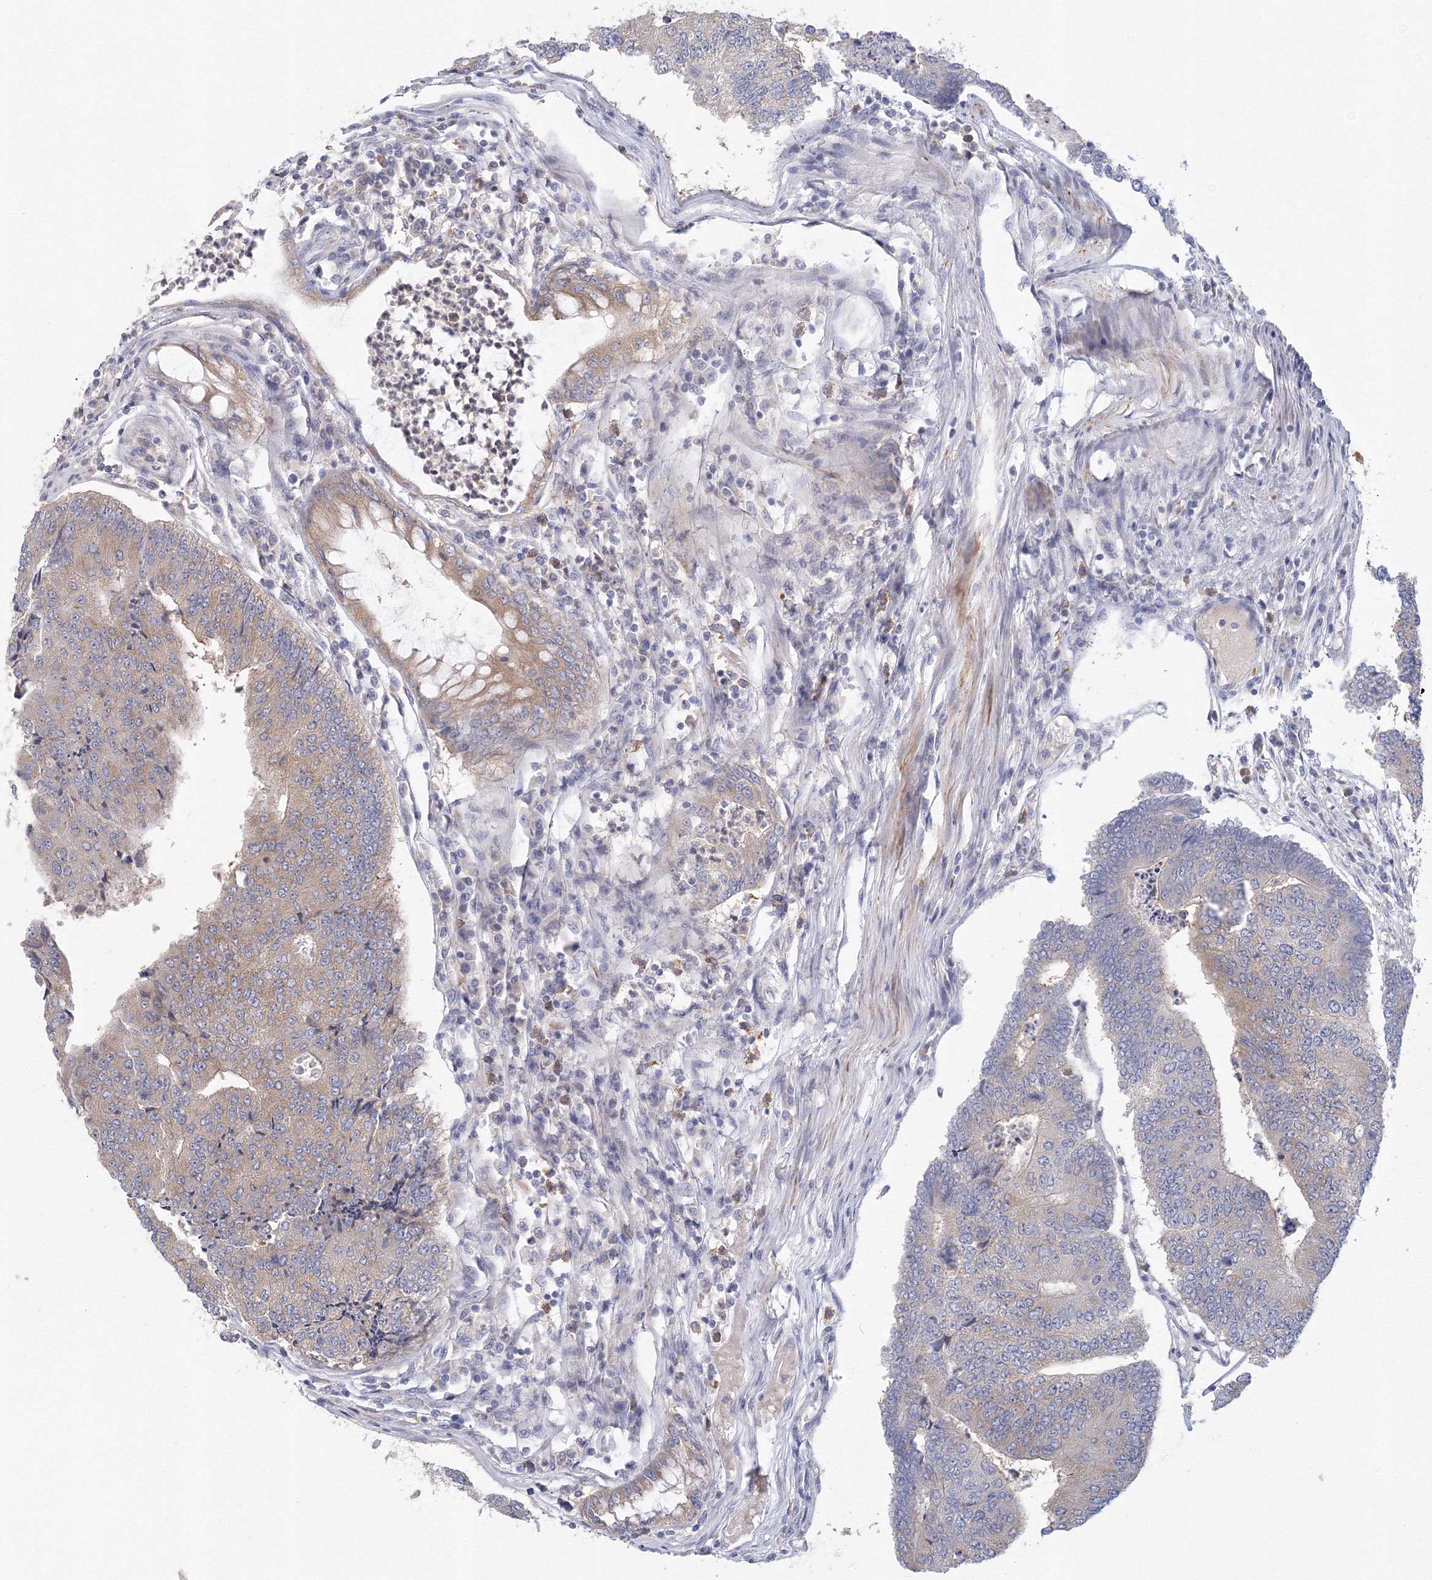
{"staining": {"intensity": "weak", "quantity": "<25%", "location": "cytoplasmic/membranous"}, "tissue": "colorectal cancer", "cell_type": "Tumor cells", "image_type": "cancer", "snomed": [{"axis": "morphology", "description": "Adenocarcinoma, NOS"}, {"axis": "topography", "description": "Colon"}], "caption": "This is an immunohistochemistry photomicrograph of human adenocarcinoma (colorectal). There is no expression in tumor cells.", "gene": "TACC2", "patient": {"sex": "female", "age": 67}}